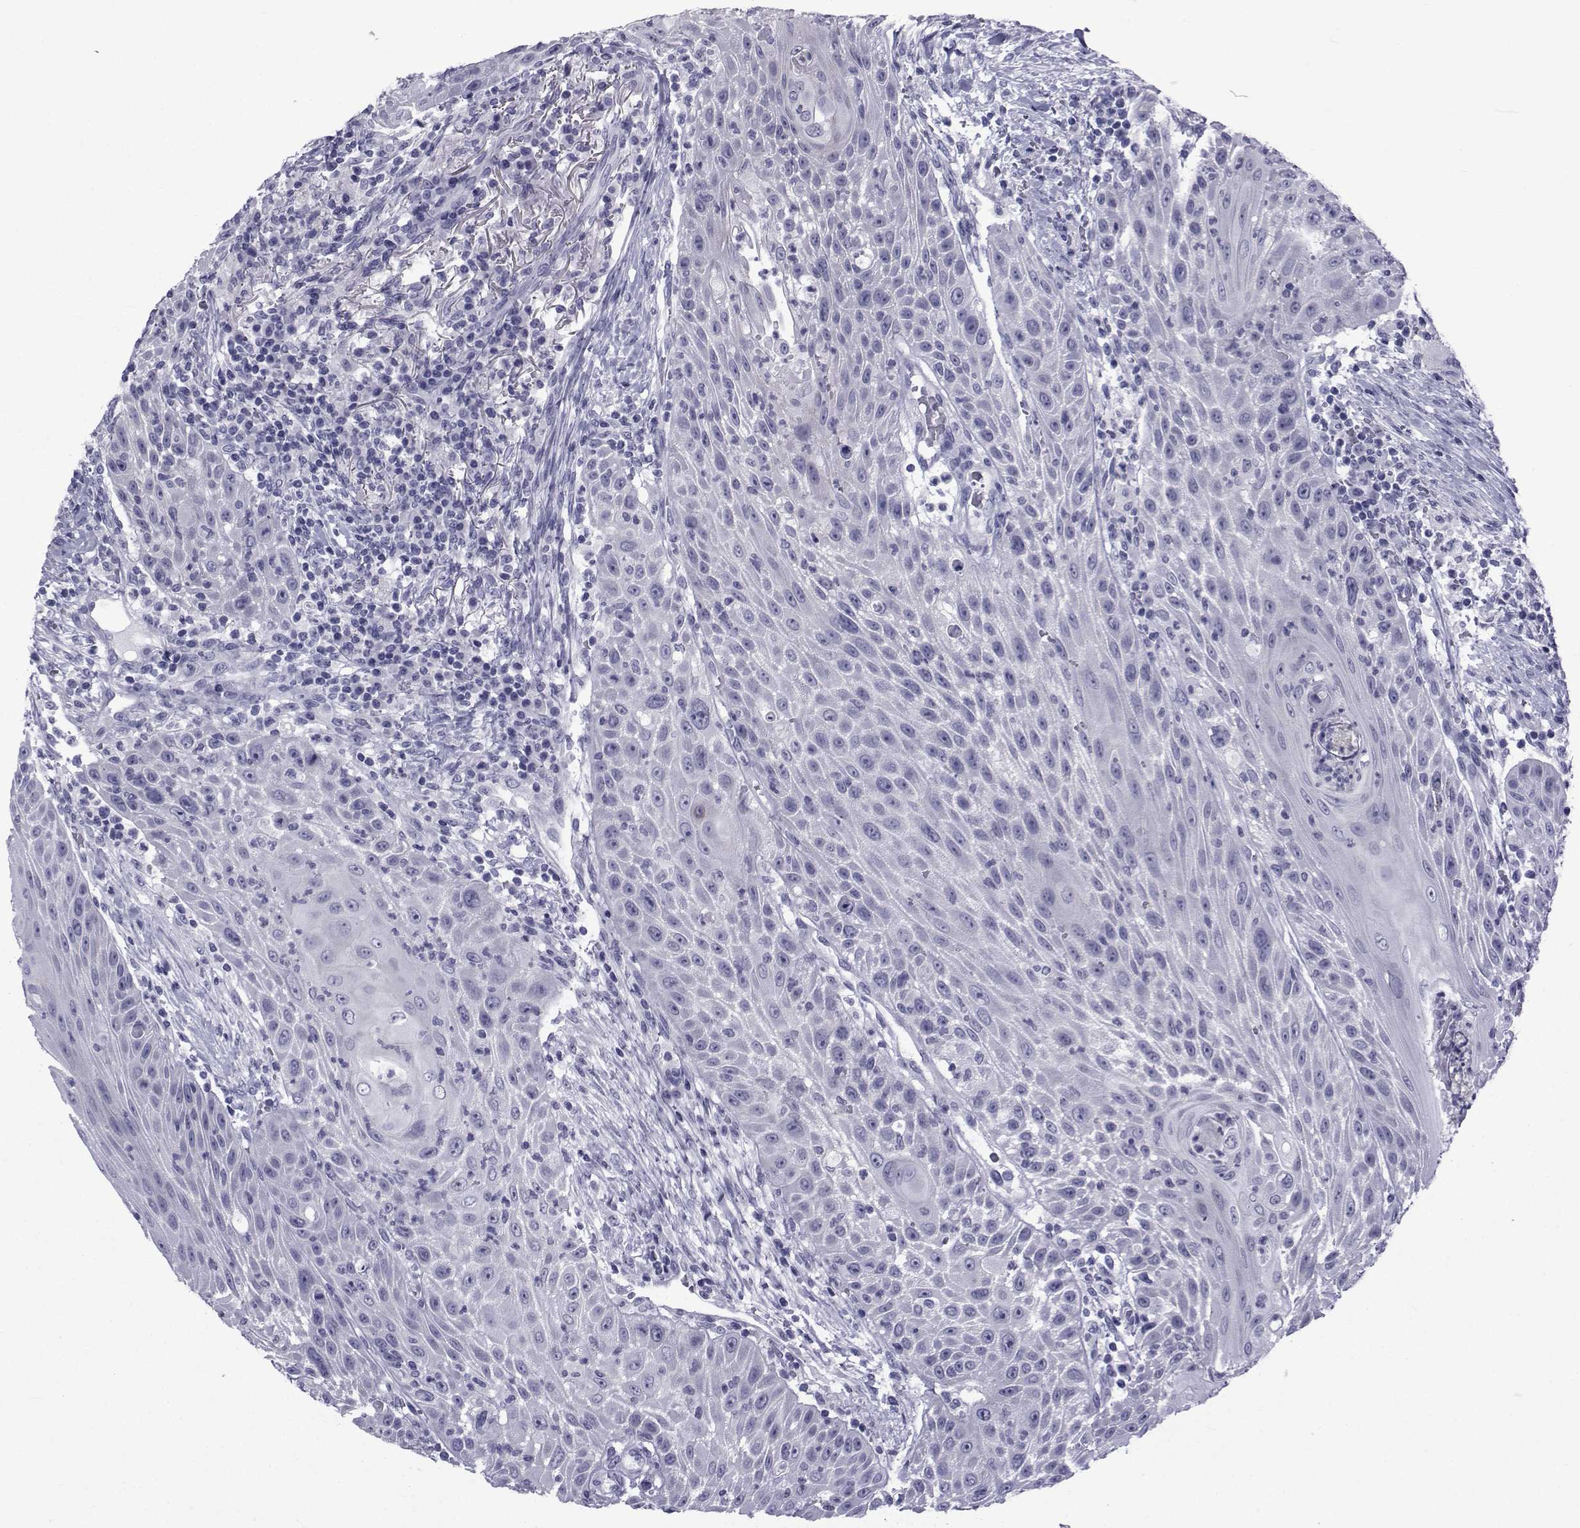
{"staining": {"intensity": "negative", "quantity": "none", "location": "none"}, "tissue": "head and neck cancer", "cell_type": "Tumor cells", "image_type": "cancer", "snomed": [{"axis": "morphology", "description": "Squamous cell carcinoma, NOS"}, {"axis": "topography", "description": "Head-Neck"}], "caption": "A histopathology image of human head and neck cancer (squamous cell carcinoma) is negative for staining in tumor cells.", "gene": "PDE6H", "patient": {"sex": "male", "age": 69}}